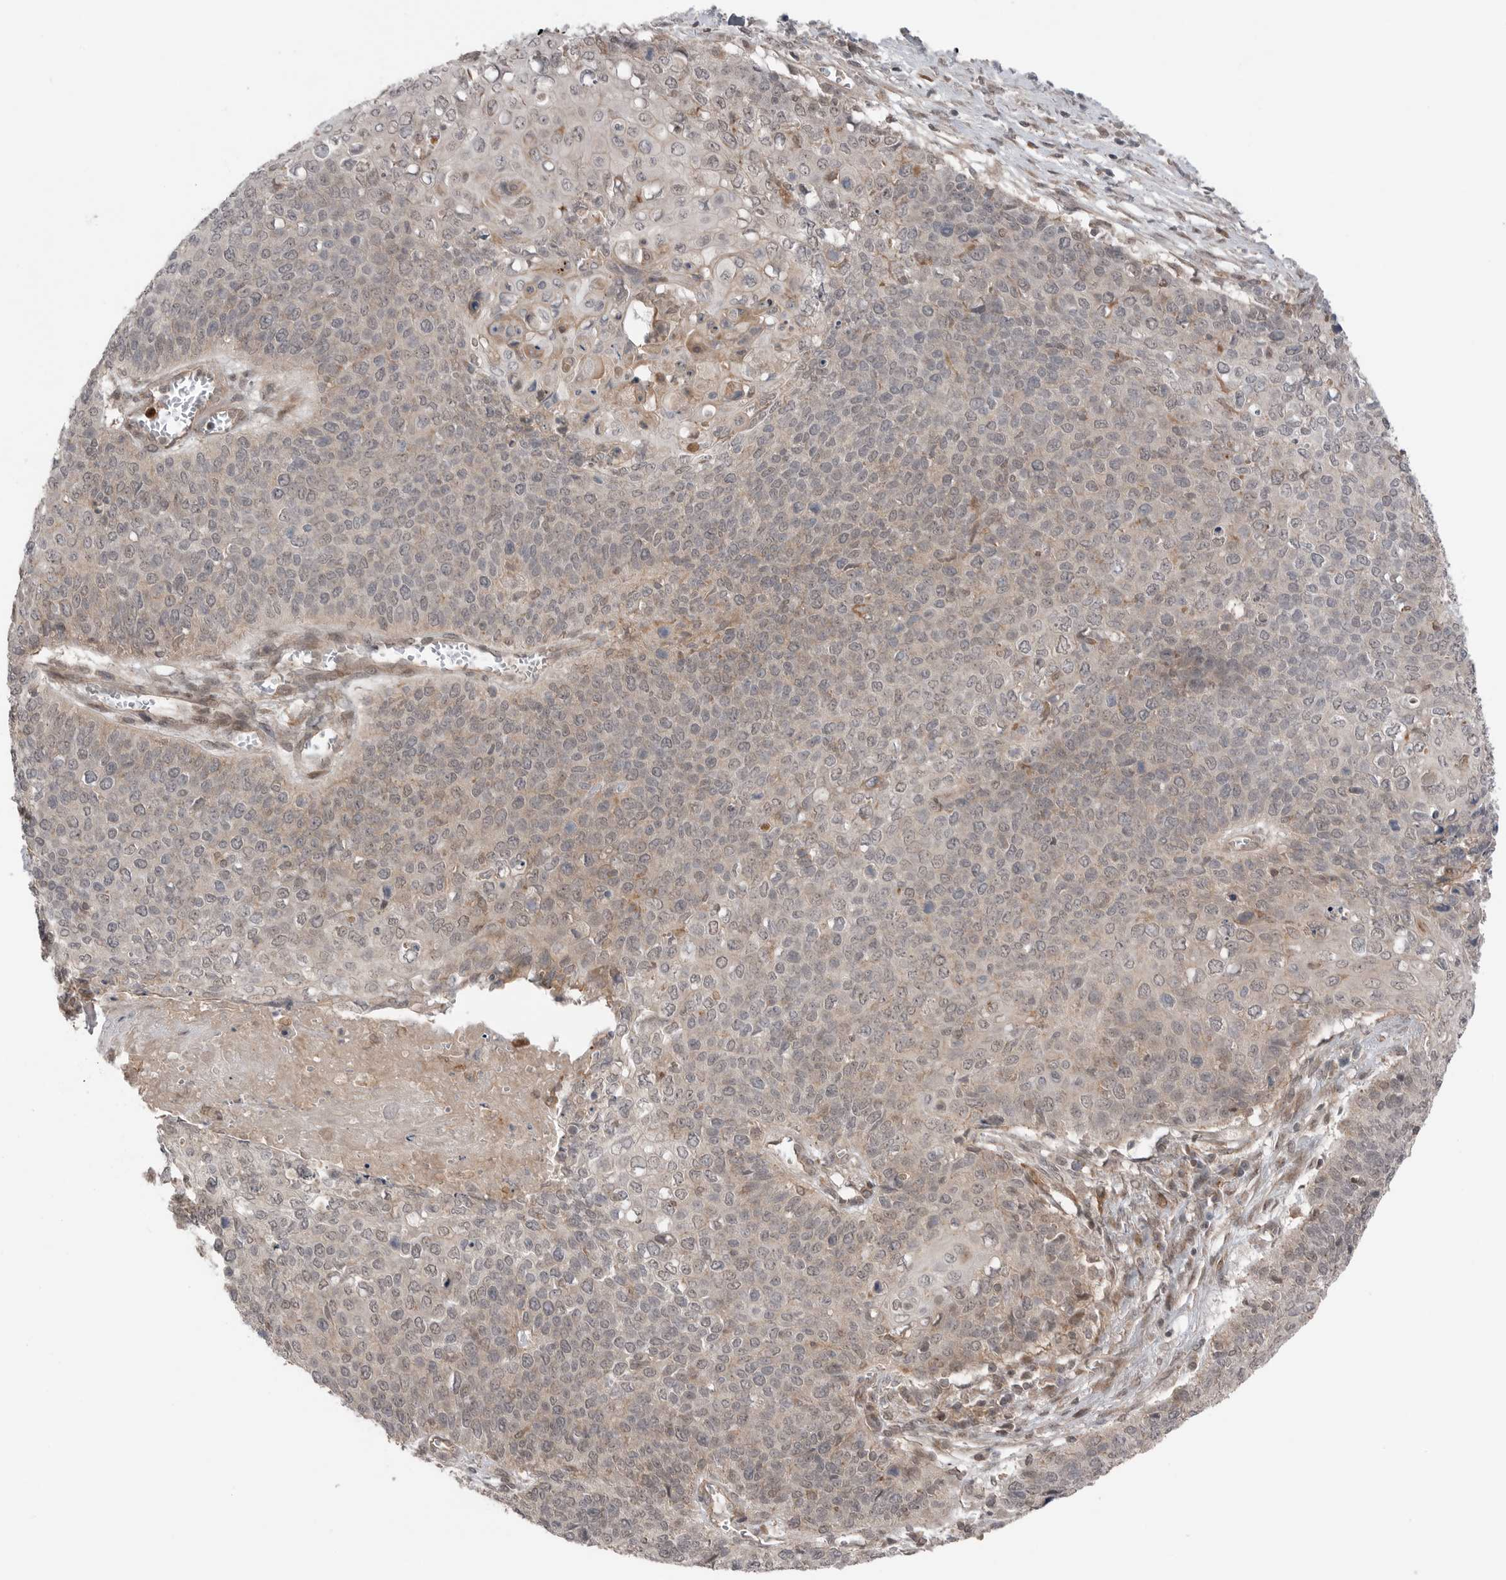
{"staining": {"intensity": "negative", "quantity": "none", "location": "none"}, "tissue": "cervical cancer", "cell_type": "Tumor cells", "image_type": "cancer", "snomed": [{"axis": "morphology", "description": "Squamous cell carcinoma, NOS"}, {"axis": "topography", "description": "Cervix"}], "caption": "Cervical cancer (squamous cell carcinoma) was stained to show a protein in brown. There is no significant expression in tumor cells.", "gene": "PEAK1", "patient": {"sex": "female", "age": 39}}